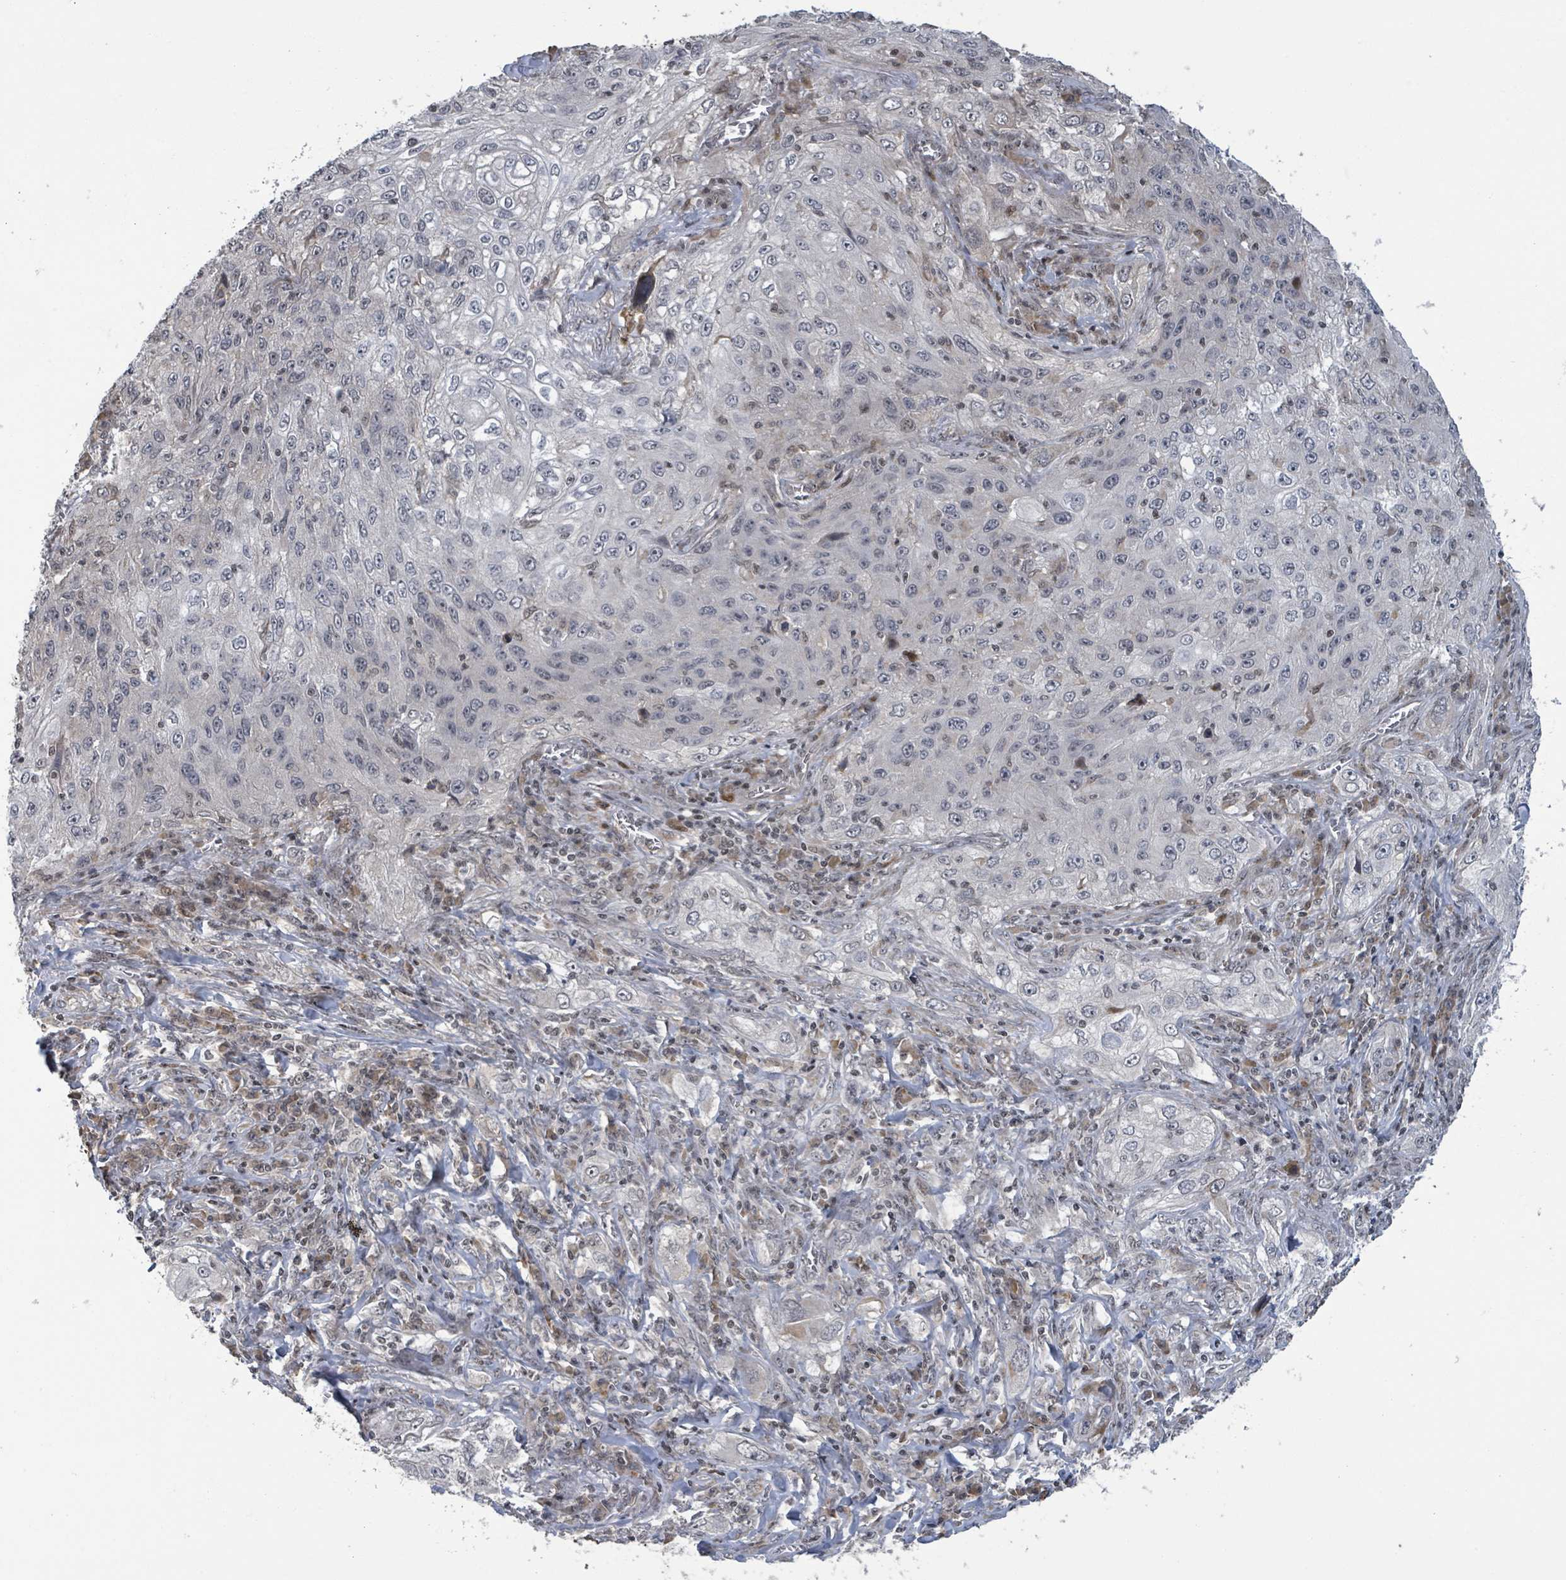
{"staining": {"intensity": "weak", "quantity": "25%-75%", "location": "nuclear"}, "tissue": "lung cancer", "cell_type": "Tumor cells", "image_type": "cancer", "snomed": [{"axis": "morphology", "description": "Squamous cell carcinoma, NOS"}, {"axis": "topography", "description": "Lung"}], "caption": "Protein expression analysis of human lung squamous cell carcinoma reveals weak nuclear expression in approximately 25%-75% of tumor cells. Immunohistochemistry stains the protein in brown and the nuclei are stained blue.", "gene": "ZBTB14", "patient": {"sex": "female", "age": 69}}